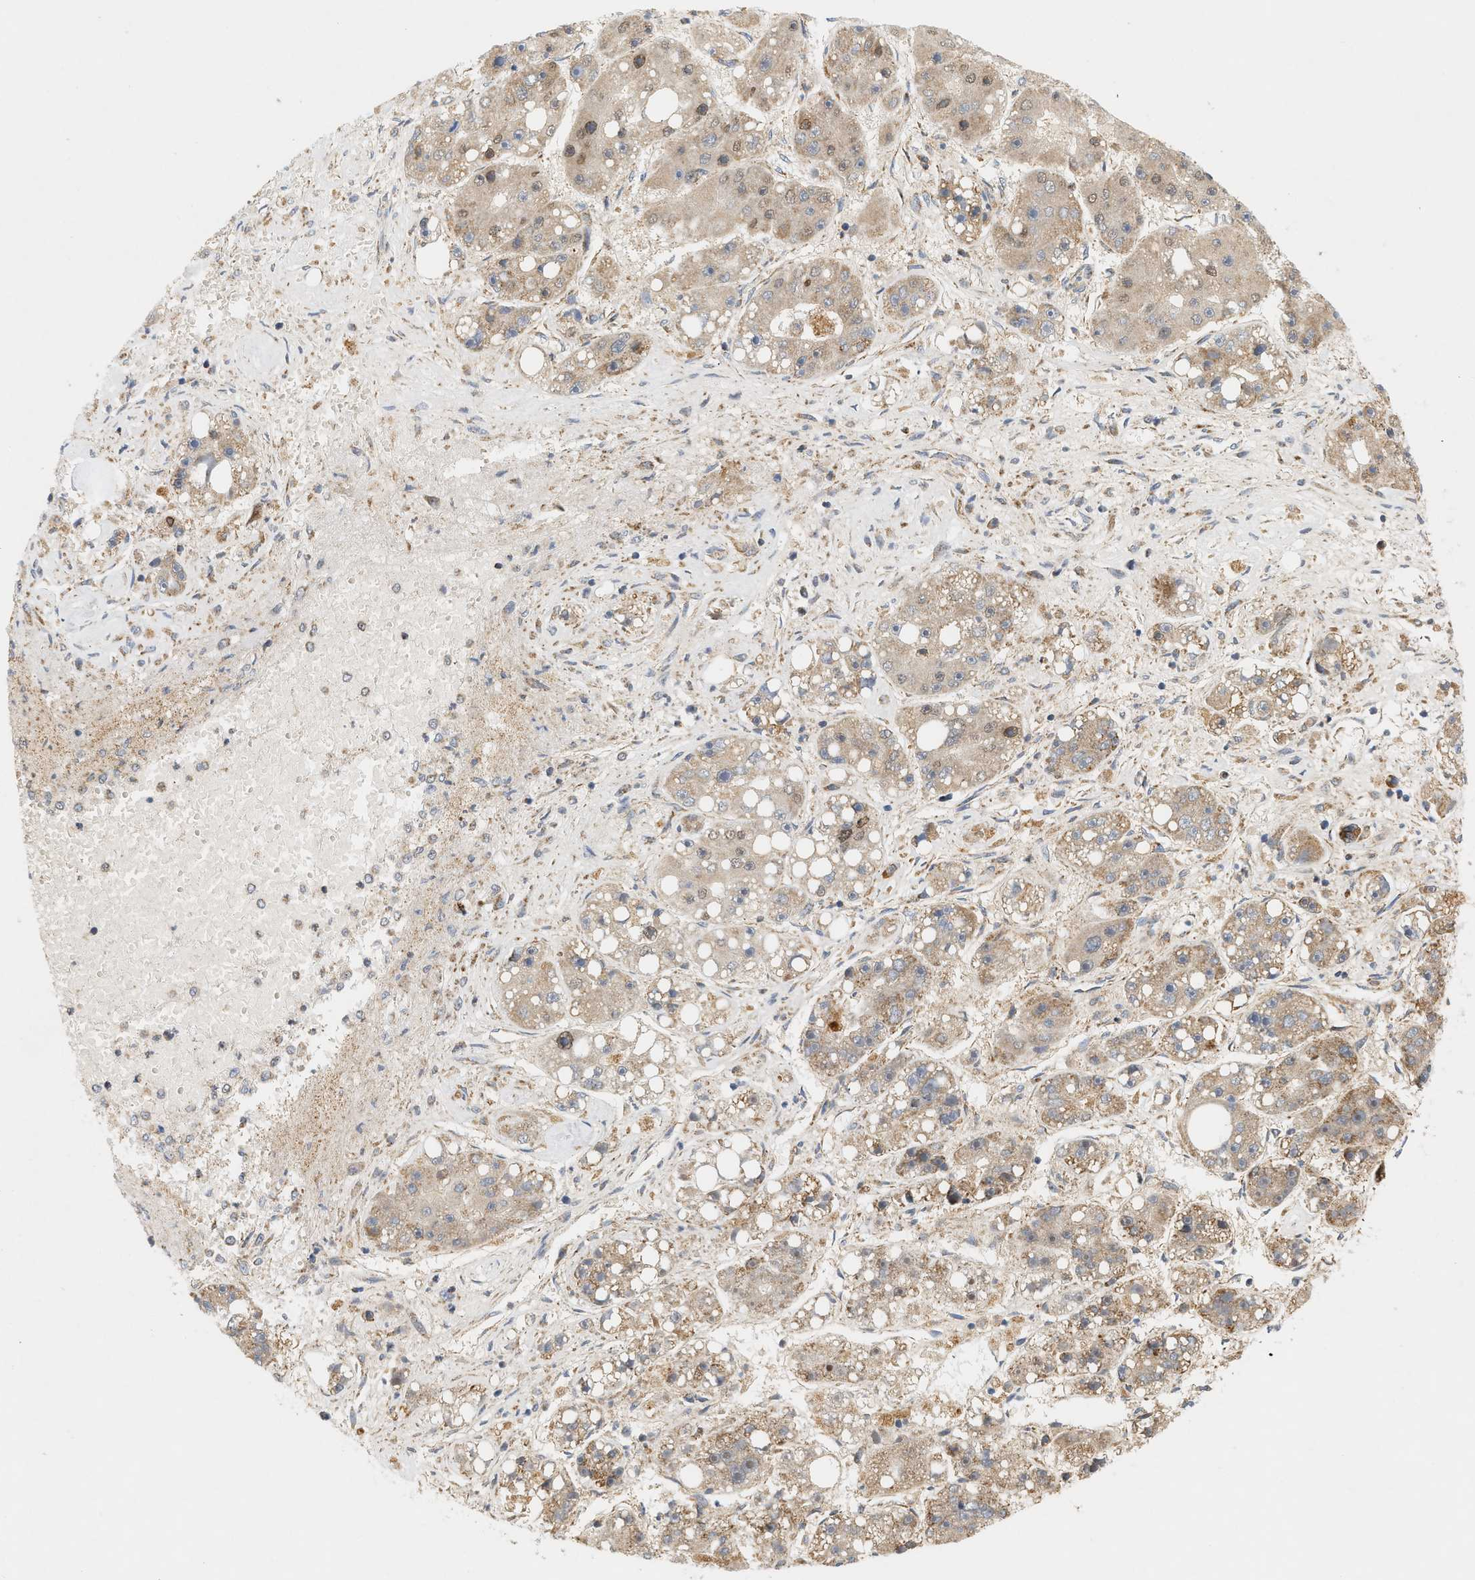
{"staining": {"intensity": "weak", "quantity": "25%-75%", "location": "cytoplasmic/membranous"}, "tissue": "liver cancer", "cell_type": "Tumor cells", "image_type": "cancer", "snomed": [{"axis": "morphology", "description": "Carcinoma, Hepatocellular, NOS"}, {"axis": "topography", "description": "Liver"}], "caption": "Weak cytoplasmic/membranous protein positivity is appreciated in approximately 25%-75% of tumor cells in hepatocellular carcinoma (liver). (brown staining indicates protein expression, while blue staining denotes nuclei).", "gene": "MCU", "patient": {"sex": "female", "age": 61}}